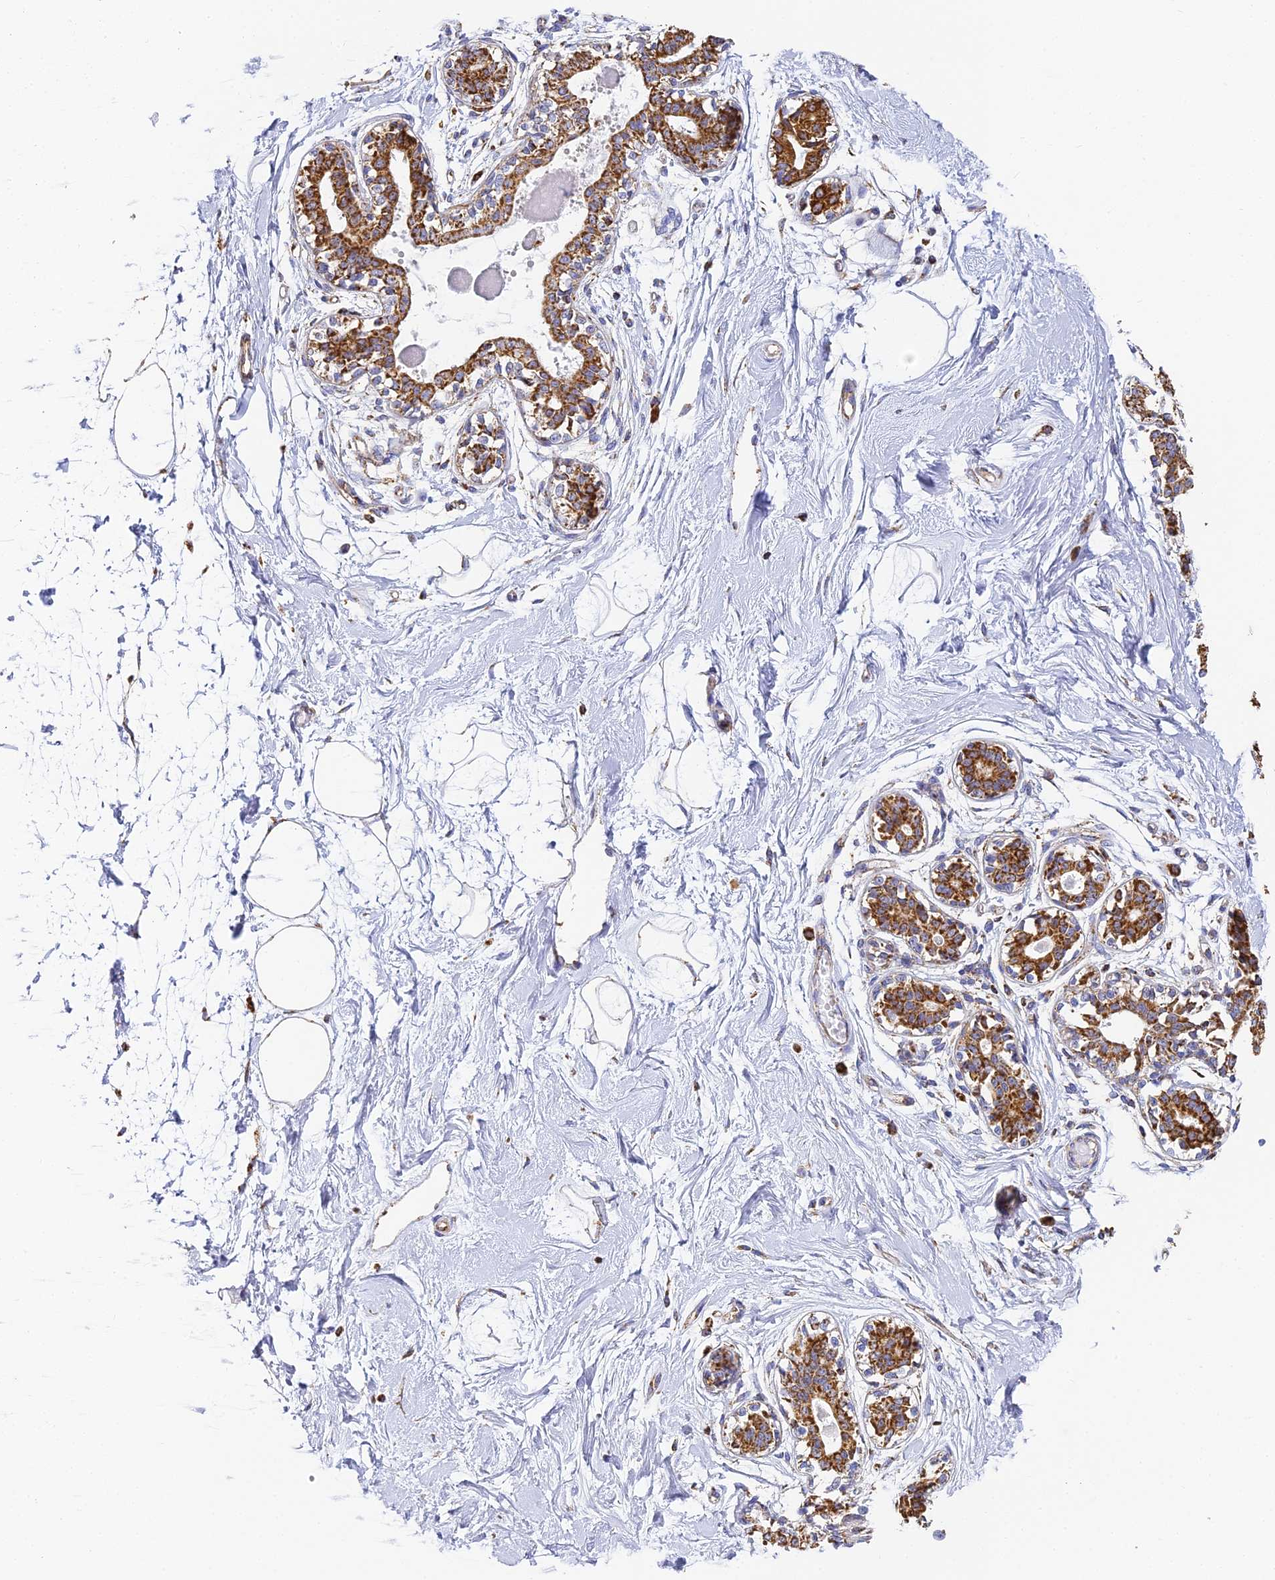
{"staining": {"intensity": "negative", "quantity": "none", "location": "none"}, "tissue": "breast", "cell_type": "Adipocytes", "image_type": "normal", "snomed": [{"axis": "morphology", "description": "Normal tissue, NOS"}, {"axis": "topography", "description": "Breast"}], "caption": "Immunohistochemistry (IHC) of normal breast shows no expression in adipocytes. The staining is performed using DAB (3,3'-diaminobenzidine) brown chromogen with nuclei counter-stained in using hematoxylin.", "gene": "COX6C", "patient": {"sex": "female", "age": 45}}